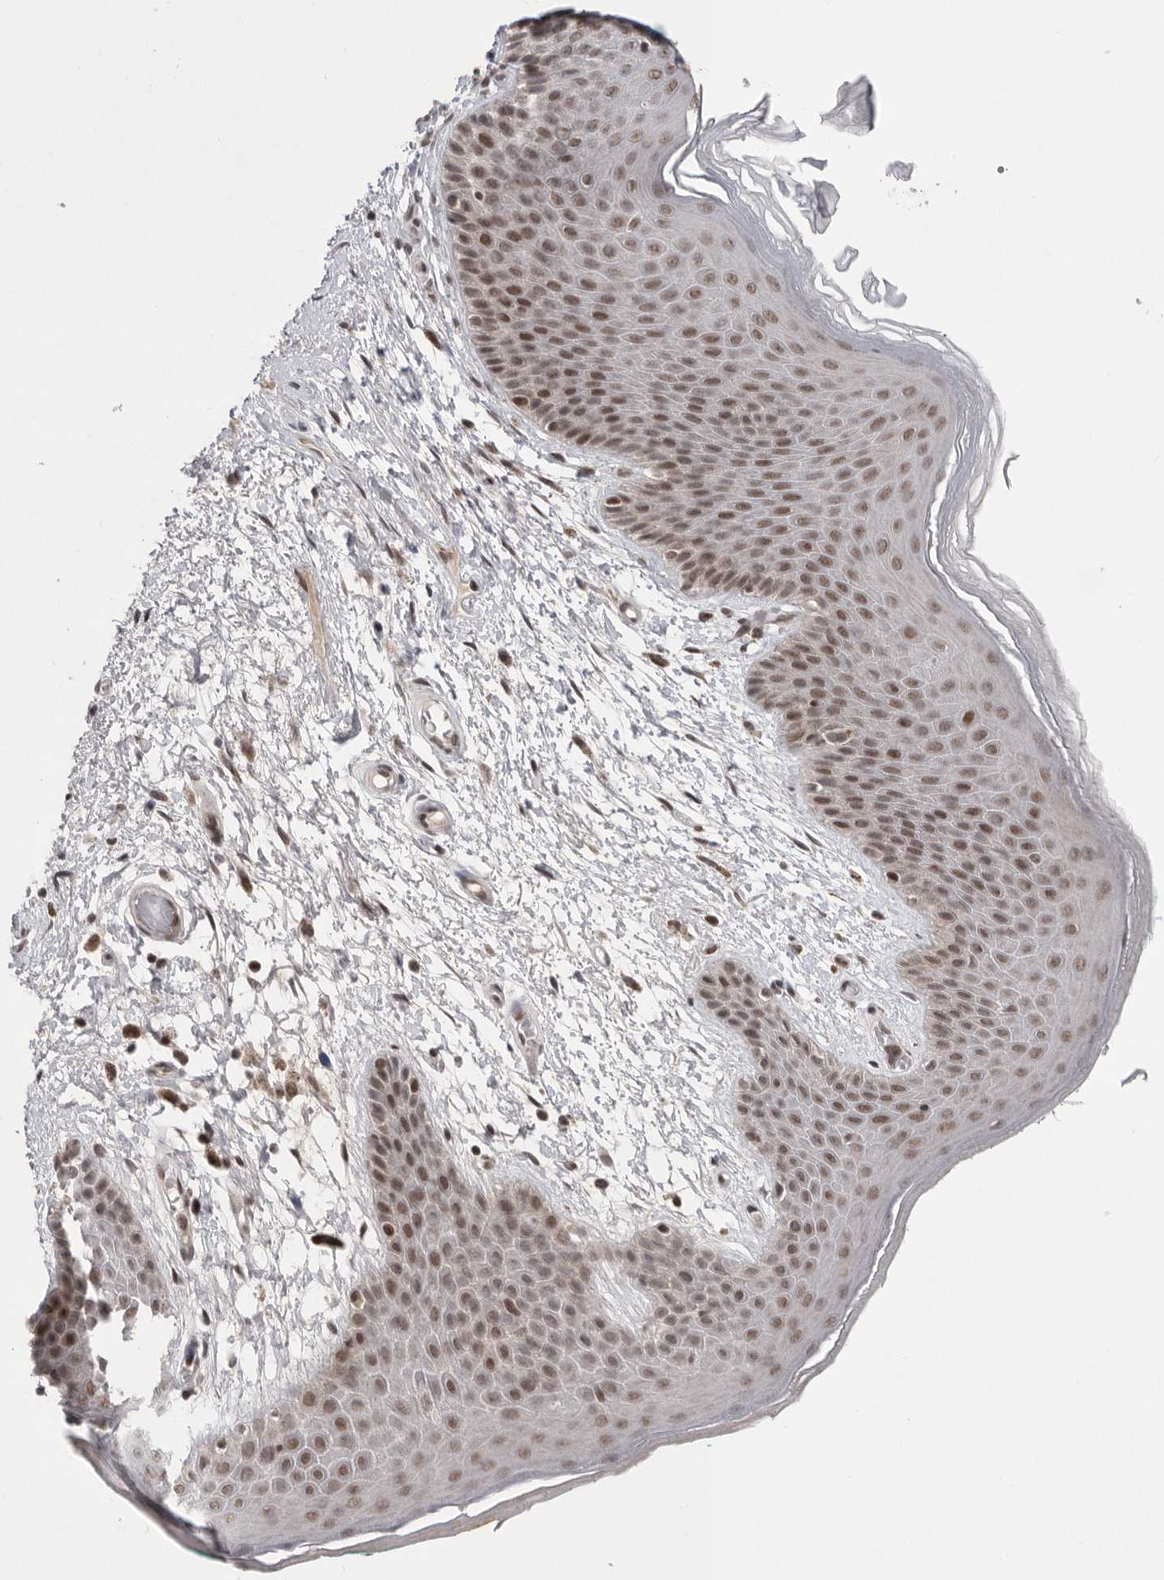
{"staining": {"intensity": "moderate", "quantity": ">75%", "location": "nuclear"}, "tissue": "skin", "cell_type": "Epidermal cells", "image_type": "normal", "snomed": [{"axis": "morphology", "description": "Normal tissue, NOS"}, {"axis": "topography", "description": "Anal"}], "caption": "The micrograph demonstrates immunohistochemical staining of normal skin. There is moderate nuclear staining is identified in approximately >75% of epidermal cells.", "gene": "POU5F1", "patient": {"sex": "male", "age": 74}}